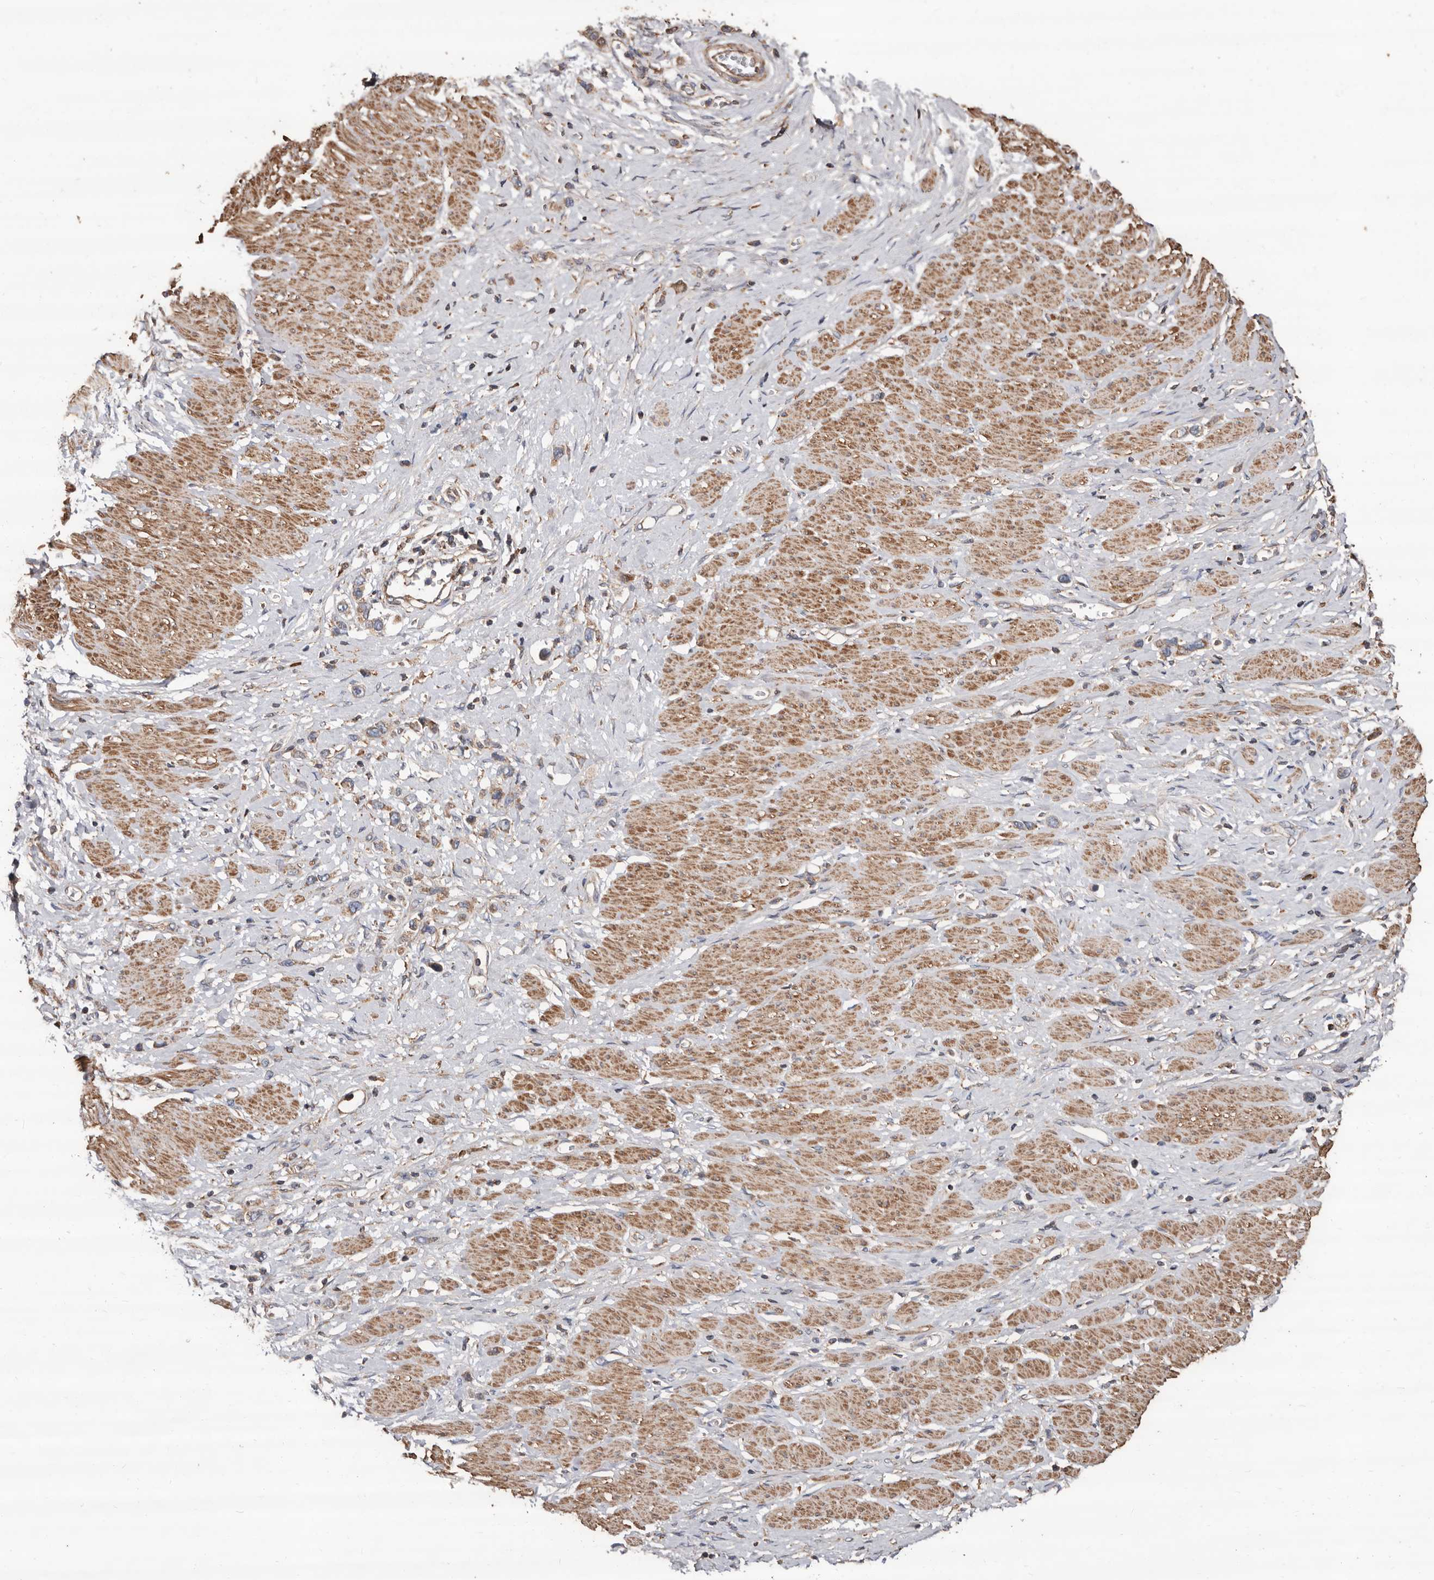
{"staining": {"intensity": "weak", "quantity": ">75%", "location": "cytoplasmic/membranous"}, "tissue": "stomach cancer", "cell_type": "Tumor cells", "image_type": "cancer", "snomed": [{"axis": "morphology", "description": "Adenocarcinoma, NOS"}, {"axis": "topography", "description": "Stomach"}], "caption": "Immunohistochemical staining of stomach adenocarcinoma exhibits weak cytoplasmic/membranous protein expression in about >75% of tumor cells.", "gene": "OSGIN2", "patient": {"sex": "female", "age": 65}}